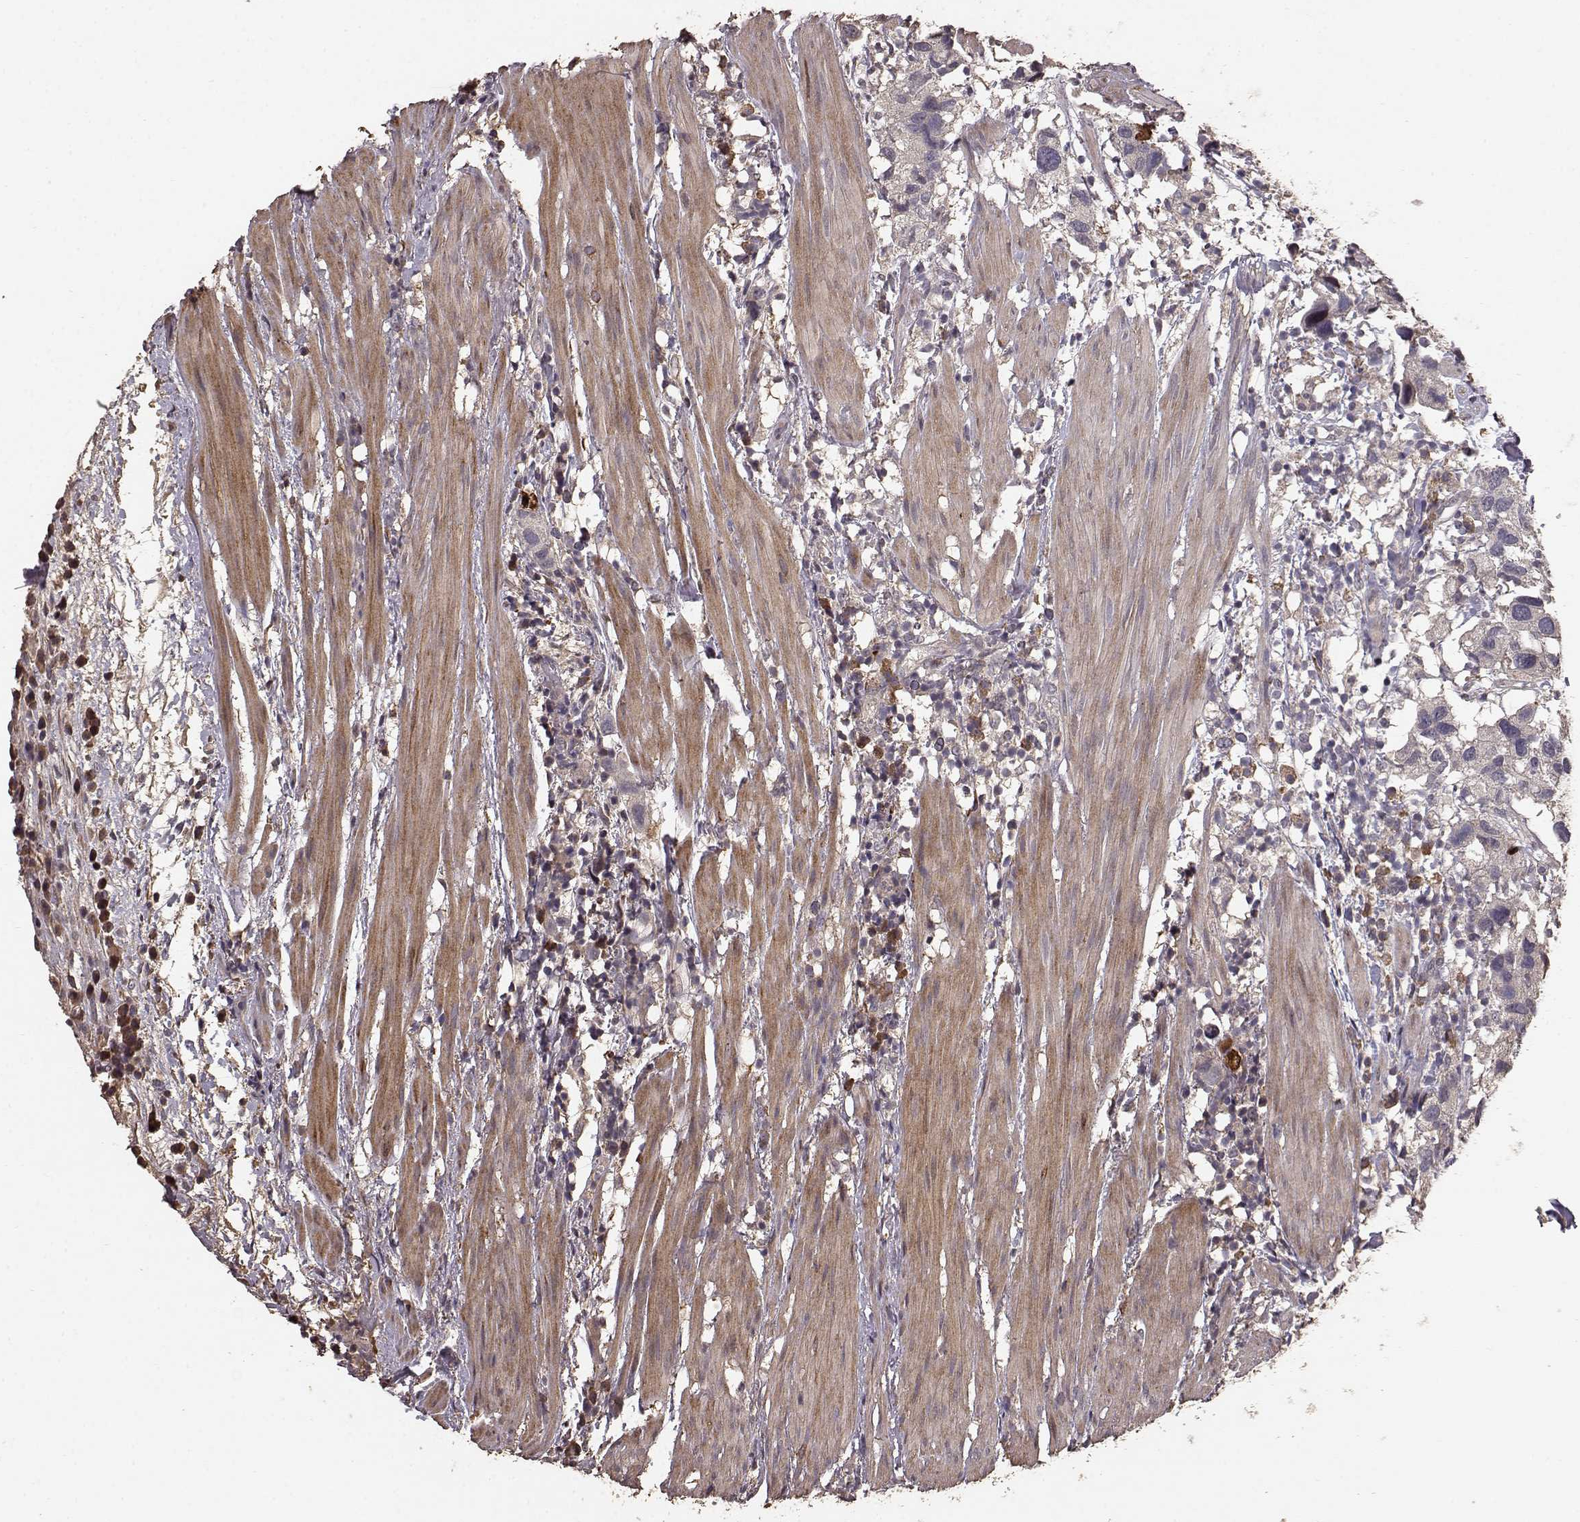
{"staining": {"intensity": "moderate", "quantity": "25%-75%", "location": "cytoplasmic/membranous"}, "tissue": "urothelial cancer", "cell_type": "Tumor cells", "image_type": "cancer", "snomed": [{"axis": "morphology", "description": "Urothelial carcinoma, High grade"}, {"axis": "topography", "description": "Urinary bladder"}], "caption": "The immunohistochemical stain shows moderate cytoplasmic/membranous expression in tumor cells of high-grade urothelial carcinoma tissue. The staining was performed using DAB (3,3'-diaminobenzidine) to visualize the protein expression in brown, while the nuclei were stained in blue with hematoxylin (Magnification: 20x).", "gene": "USP15", "patient": {"sex": "male", "age": 79}}